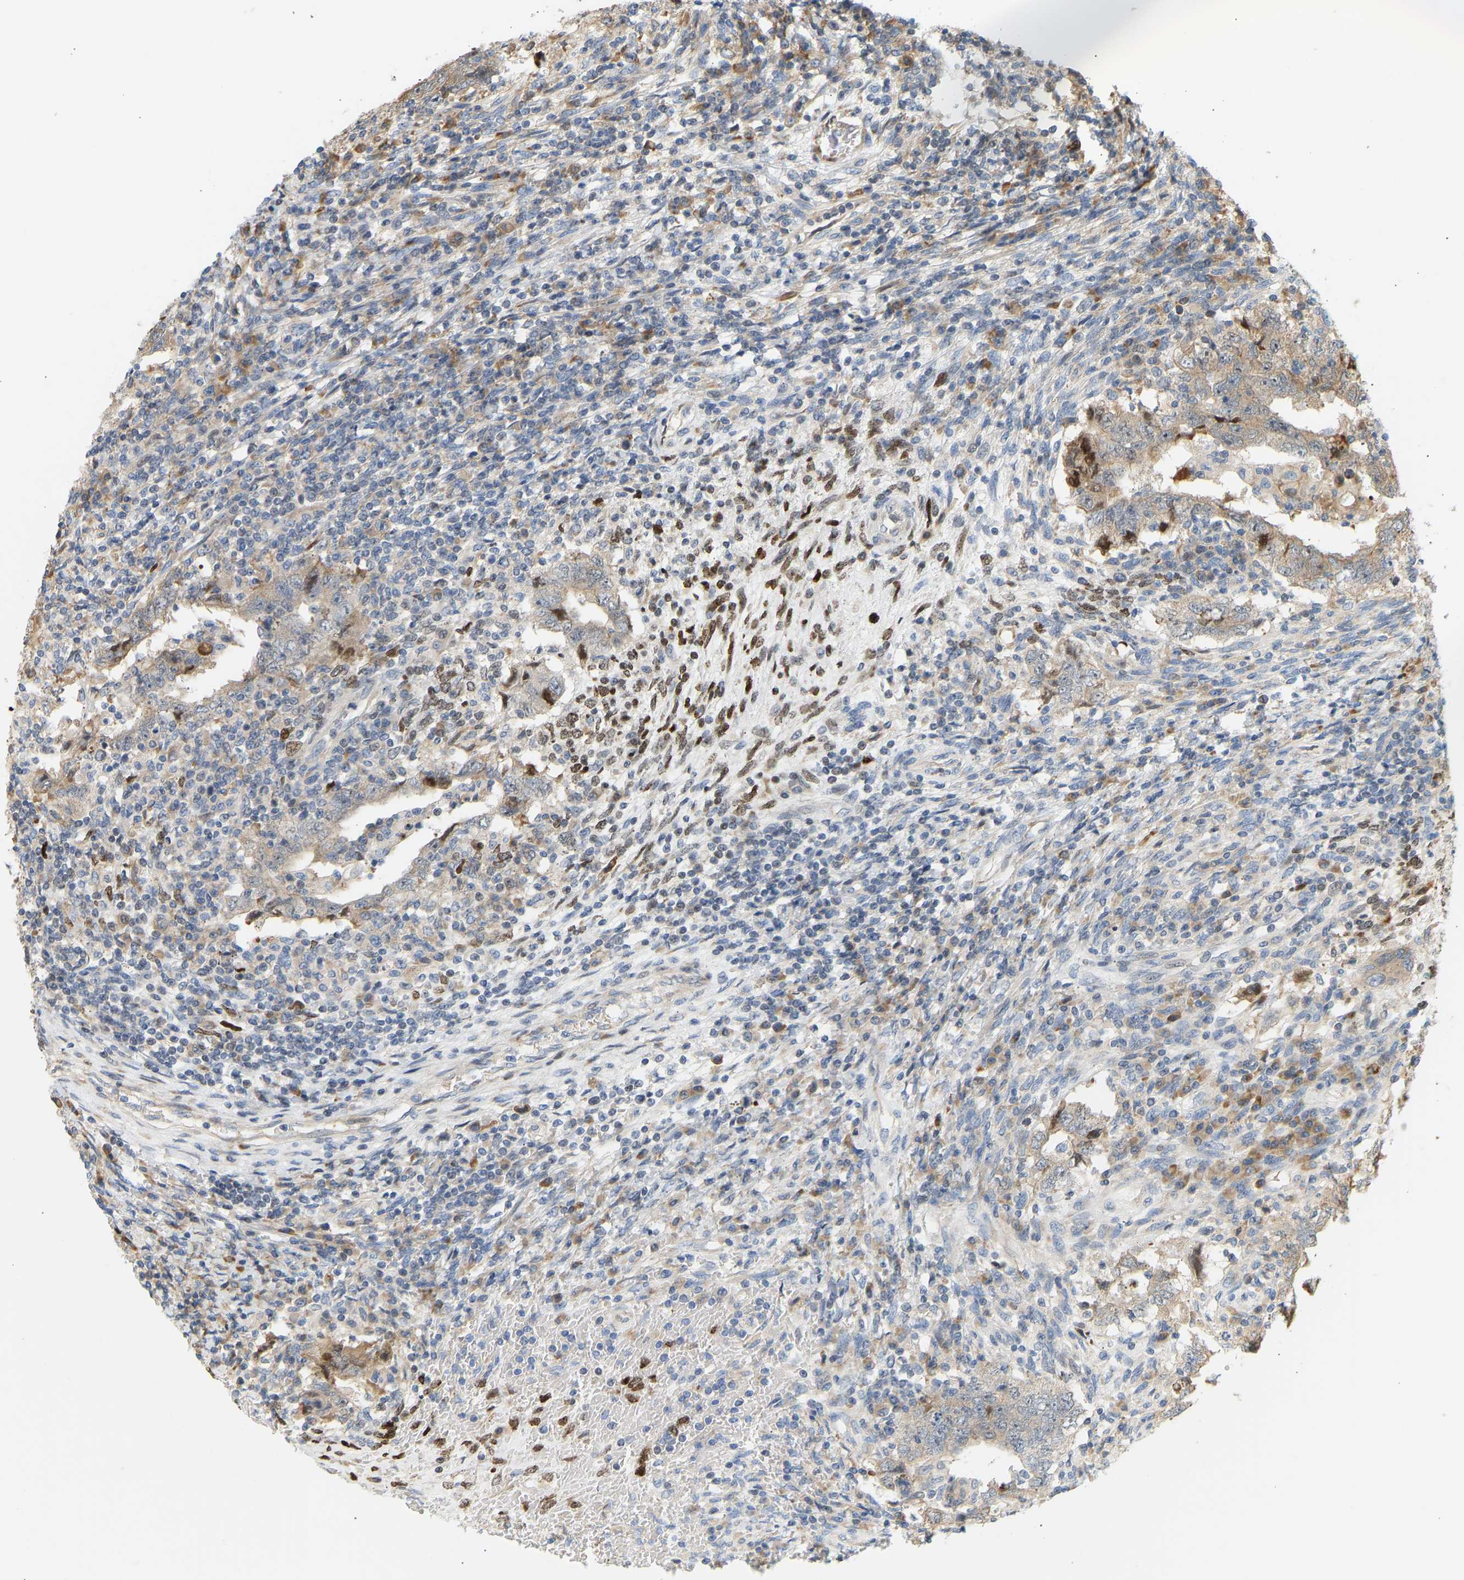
{"staining": {"intensity": "moderate", "quantity": ">75%", "location": "cytoplasmic/membranous"}, "tissue": "testis cancer", "cell_type": "Tumor cells", "image_type": "cancer", "snomed": [{"axis": "morphology", "description": "Carcinoma, Embryonal, NOS"}, {"axis": "topography", "description": "Testis"}], "caption": "Protein positivity by immunohistochemistry reveals moderate cytoplasmic/membranous expression in about >75% of tumor cells in testis embryonal carcinoma.", "gene": "RPS14", "patient": {"sex": "male", "age": 26}}